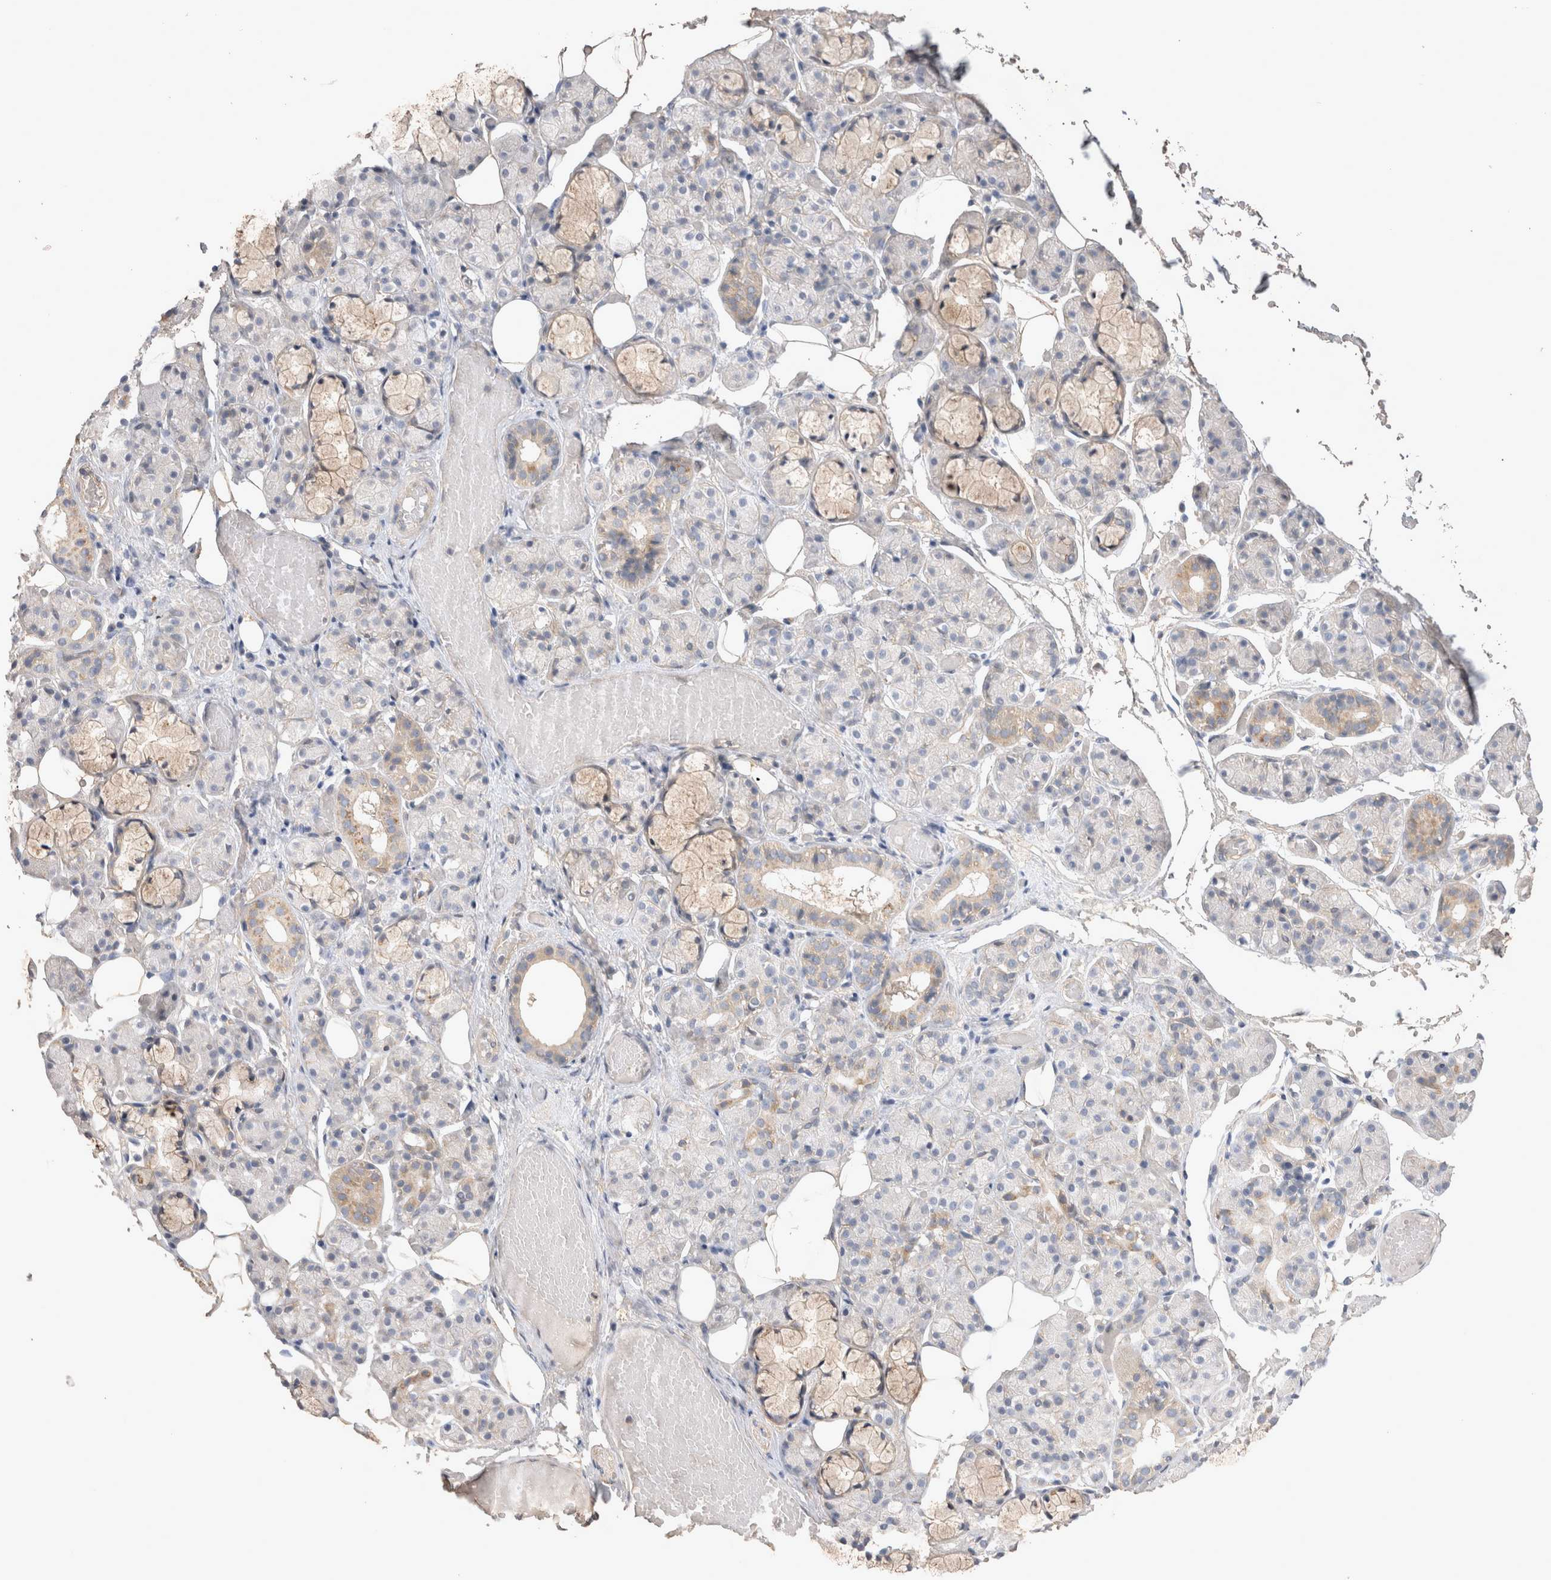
{"staining": {"intensity": "weak", "quantity": "25%-75%", "location": "cytoplasmic/membranous"}, "tissue": "salivary gland", "cell_type": "Glandular cells", "image_type": "normal", "snomed": [{"axis": "morphology", "description": "Normal tissue, NOS"}, {"axis": "topography", "description": "Salivary gland"}], "caption": "Protein staining displays weak cytoplasmic/membranous staining in about 25%-75% of glandular cells in benign salivary gland.", "gene": "SRD5A3", "patient": {"sex": "male", "age": 63}}